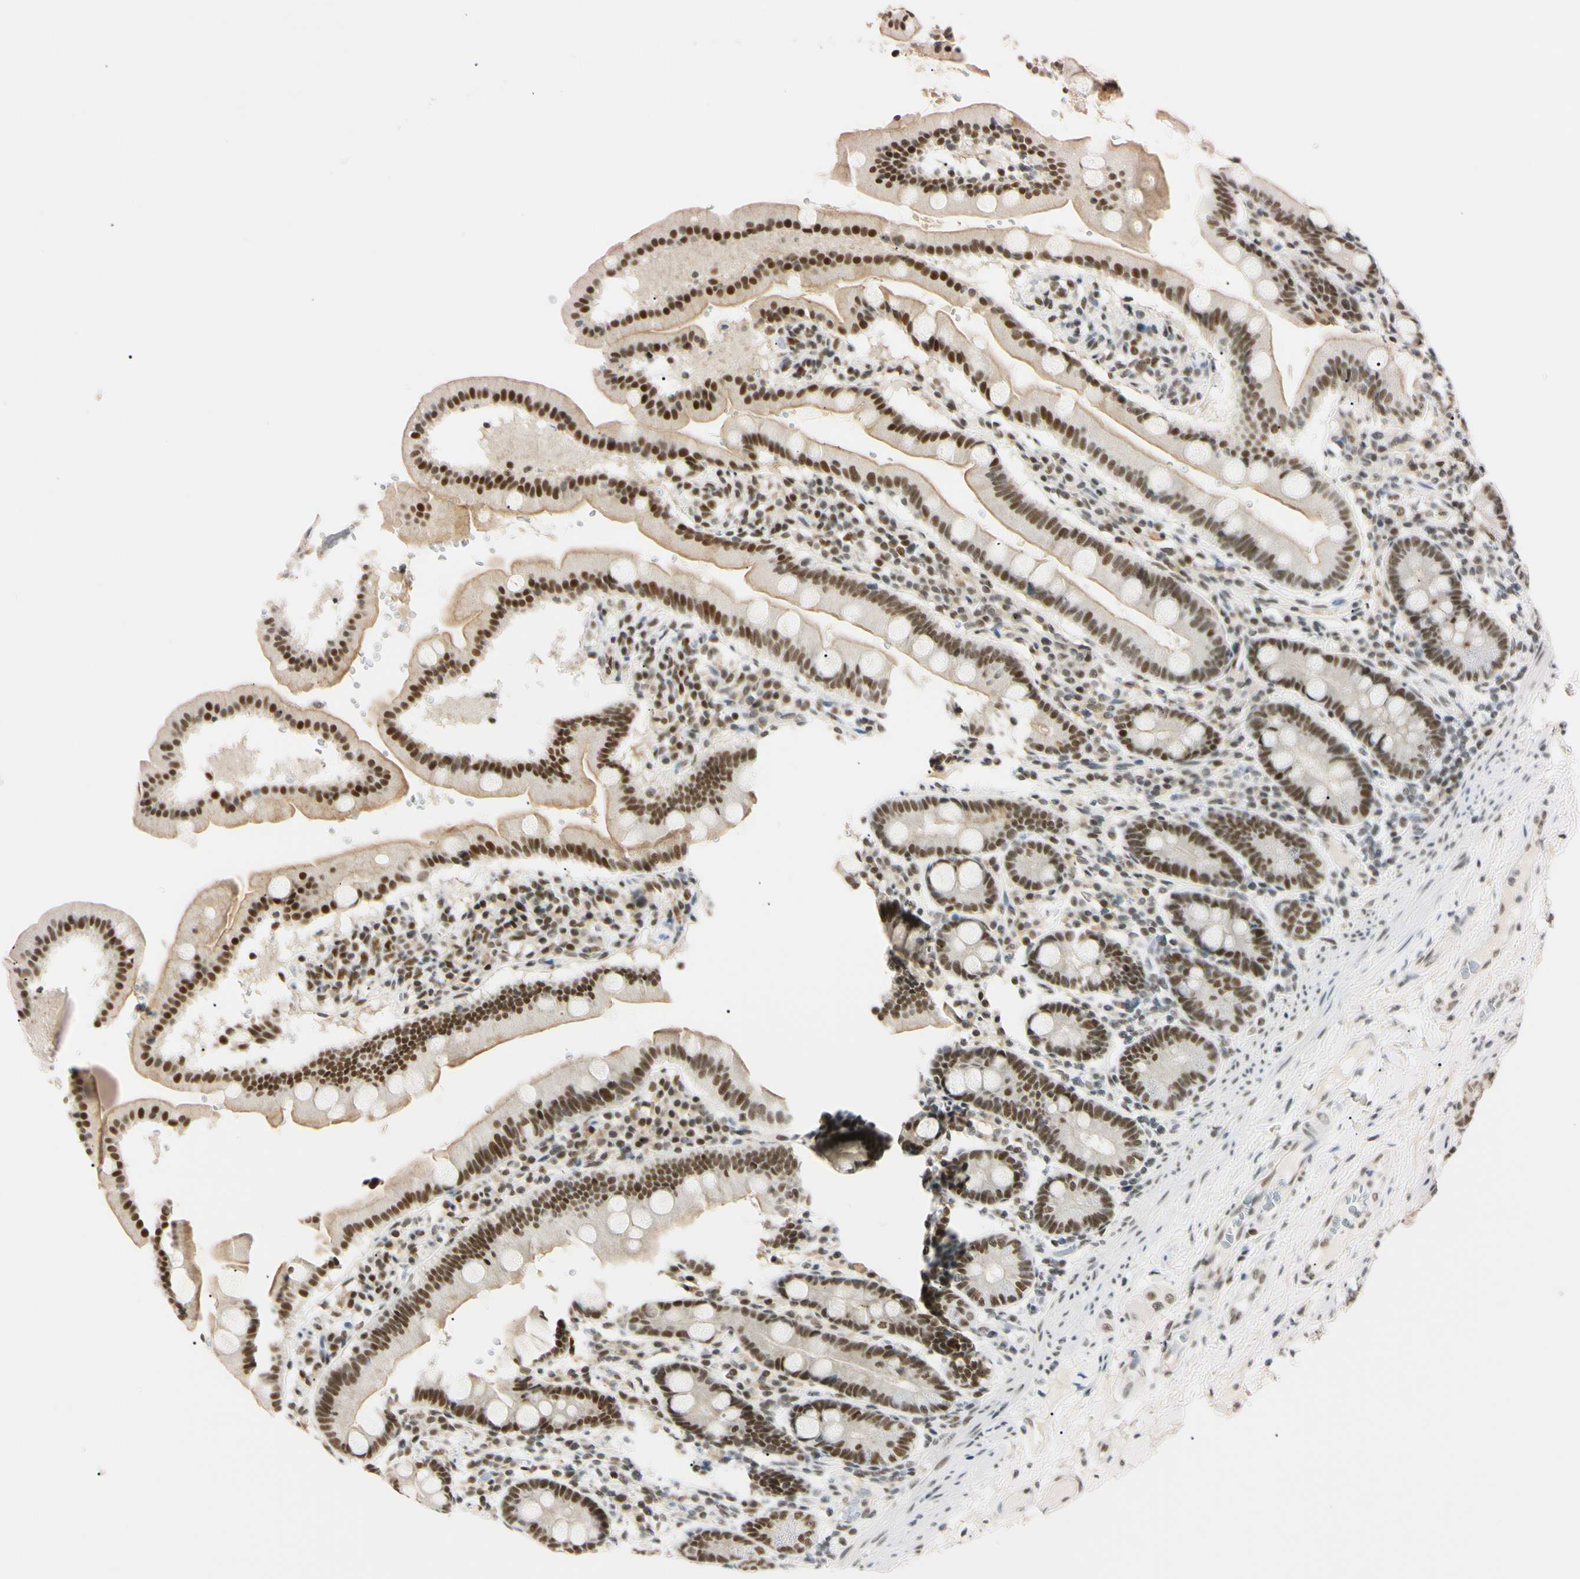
{"staining": {"intensity": "moderate", "quantity": ">75%", "location": "nuclear"}, "tissue": "duodenum", "cell_type": "Glandular cells", "image_type": "normal", "snomed": [{"axis": "morphology", "description": "Normal tissue, NOS"}, {"axis": "topography", "description": "Duodenum"}], "caption": "Immunohistochemical staining of normal duodenum demonstrates >75% levels of moderate nuclear protein expression in approximately >75% of glandular cells.", "gene": "ZNF134", "patient": {"sex": "male", "age": 50}}